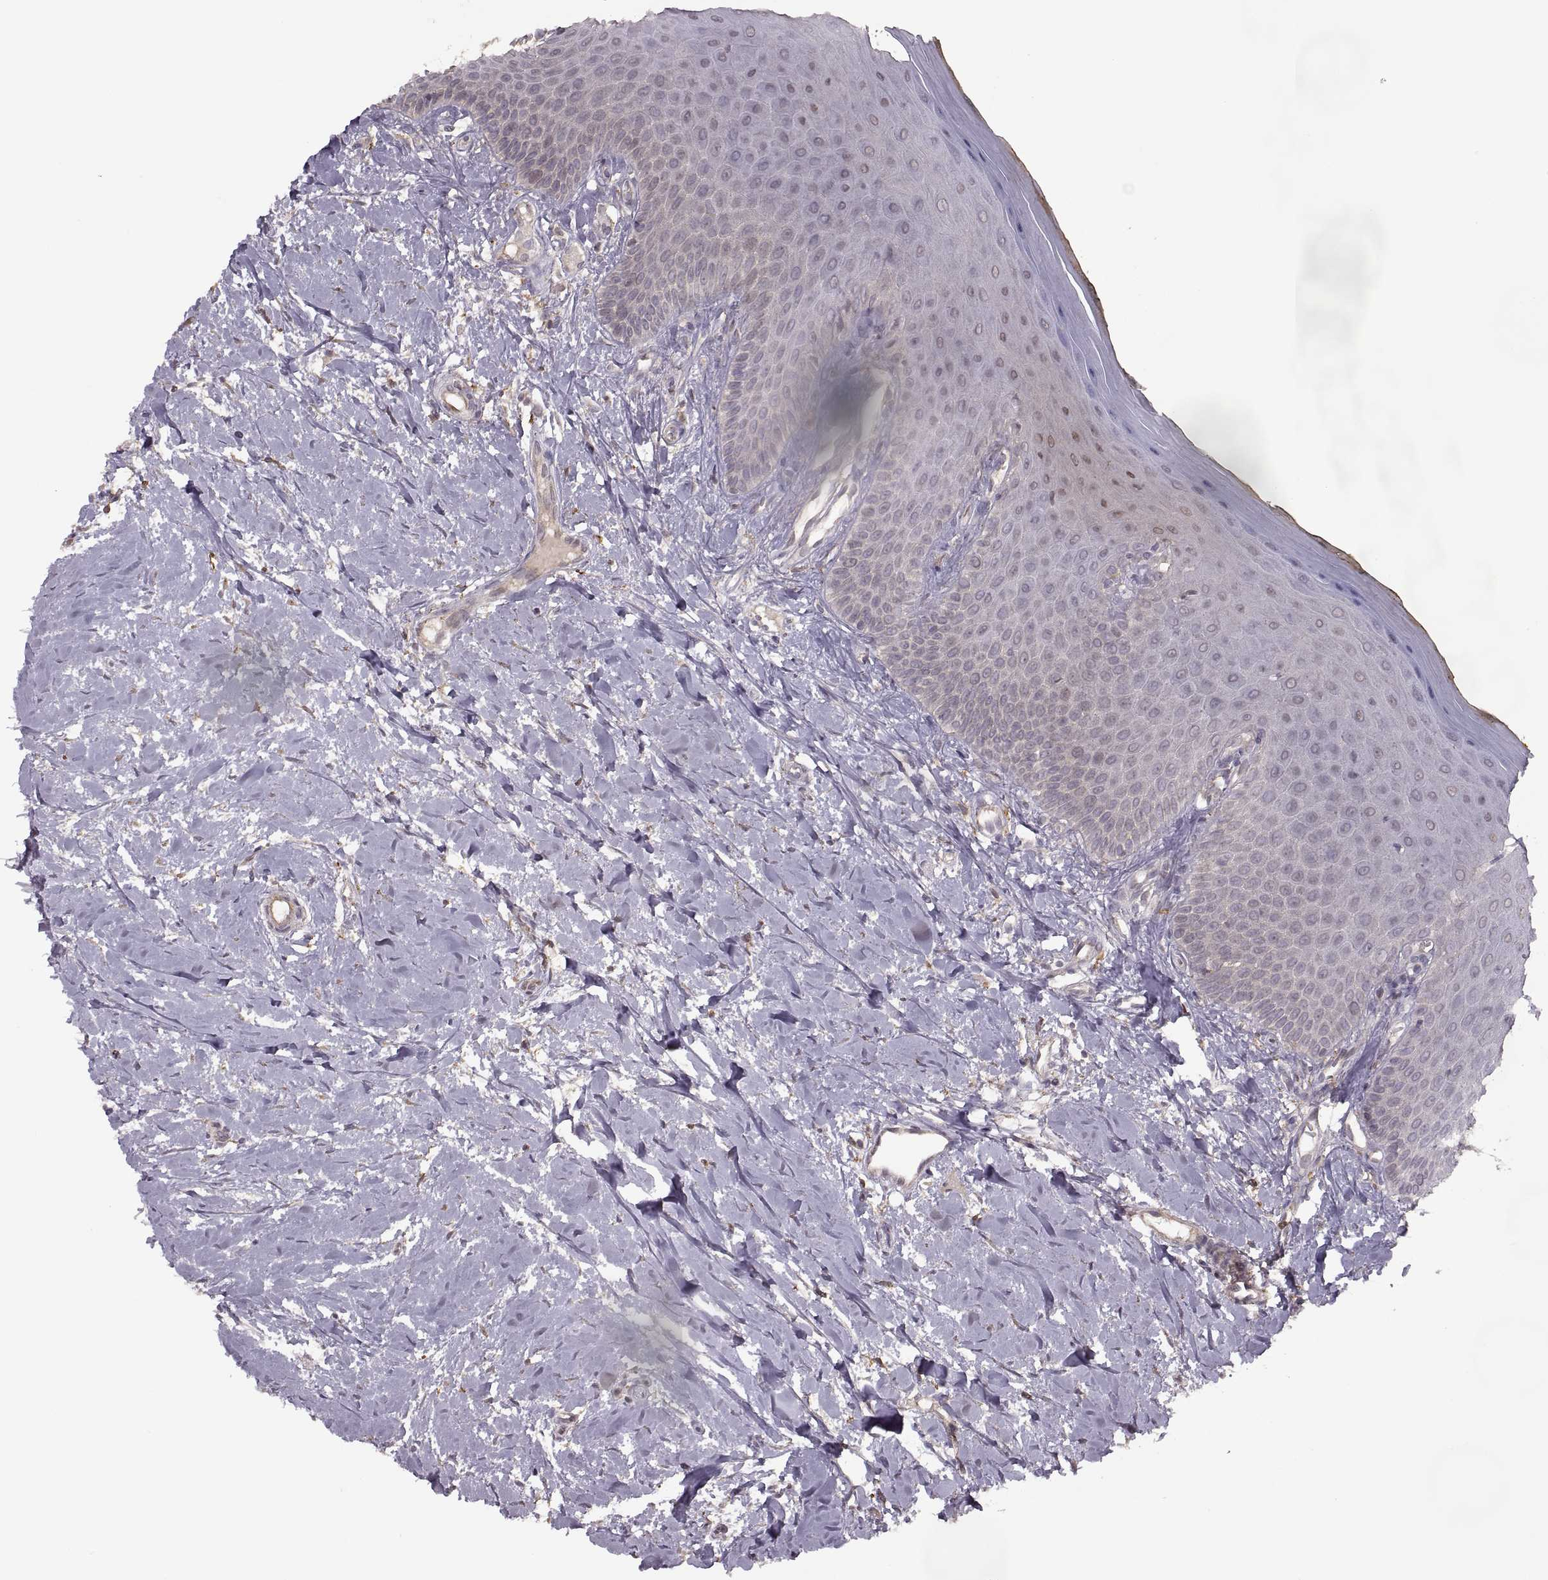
{"staining": {"intensity": "negative", "quantity": "none", "location": "none"}, "tissue": "oral mucosa", "cell_type": "Squamous epithelial cells", "image_type": "normal", "snomed": [{"axis": "morphology", "description": "Normal tissue, NOS"}, {"axis": "topography", "description": "Oral tissue"}], "caption": "Oral mucosa was stained to show a protein in brown. There is no significant staining in squamous epithelial cells. Nuclei are stained in blue.", "gene": "PIERCE1", "patient": {"sex": "female", "age": 43}}